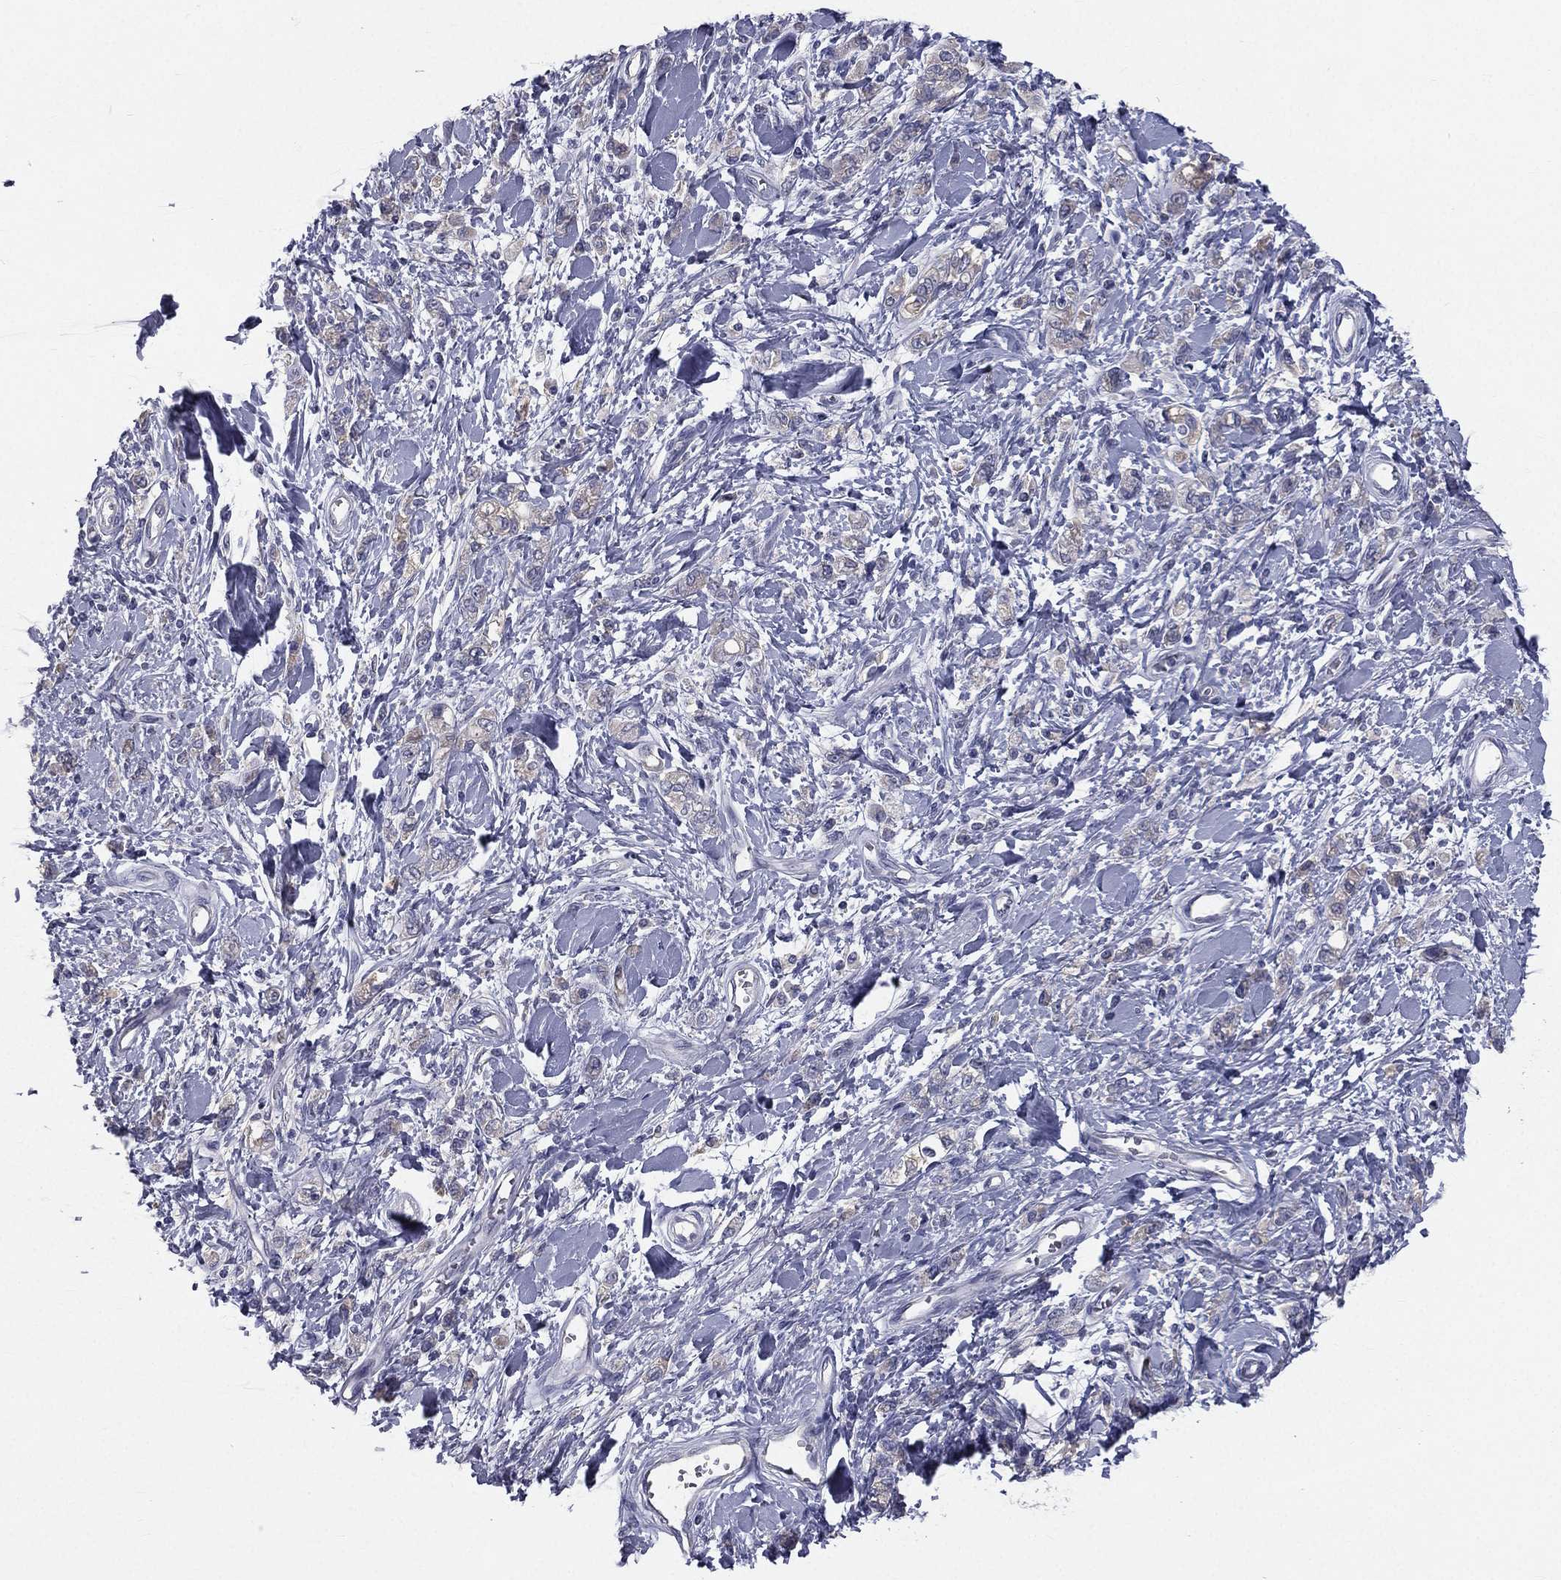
{"staining": {"intensity": "negative", "quantity": "none", "location": "none"}, "tissue": "stomach cancer", "cell_type": "Tumor cells", "image_type": "cancer", "snomed": [{"axis": "morphology", "description": "Adenocarcinoma, NOS"}, {"axis": "topography", "description": "Stomach"}], "caption": "Human stomach cancer (adenocarcinoma) stained for a protein using immunohistochemistry exhibits no expression in tumor cells.", "gene": "MUC13", "patient": {"sex": "male", "age": 77}}